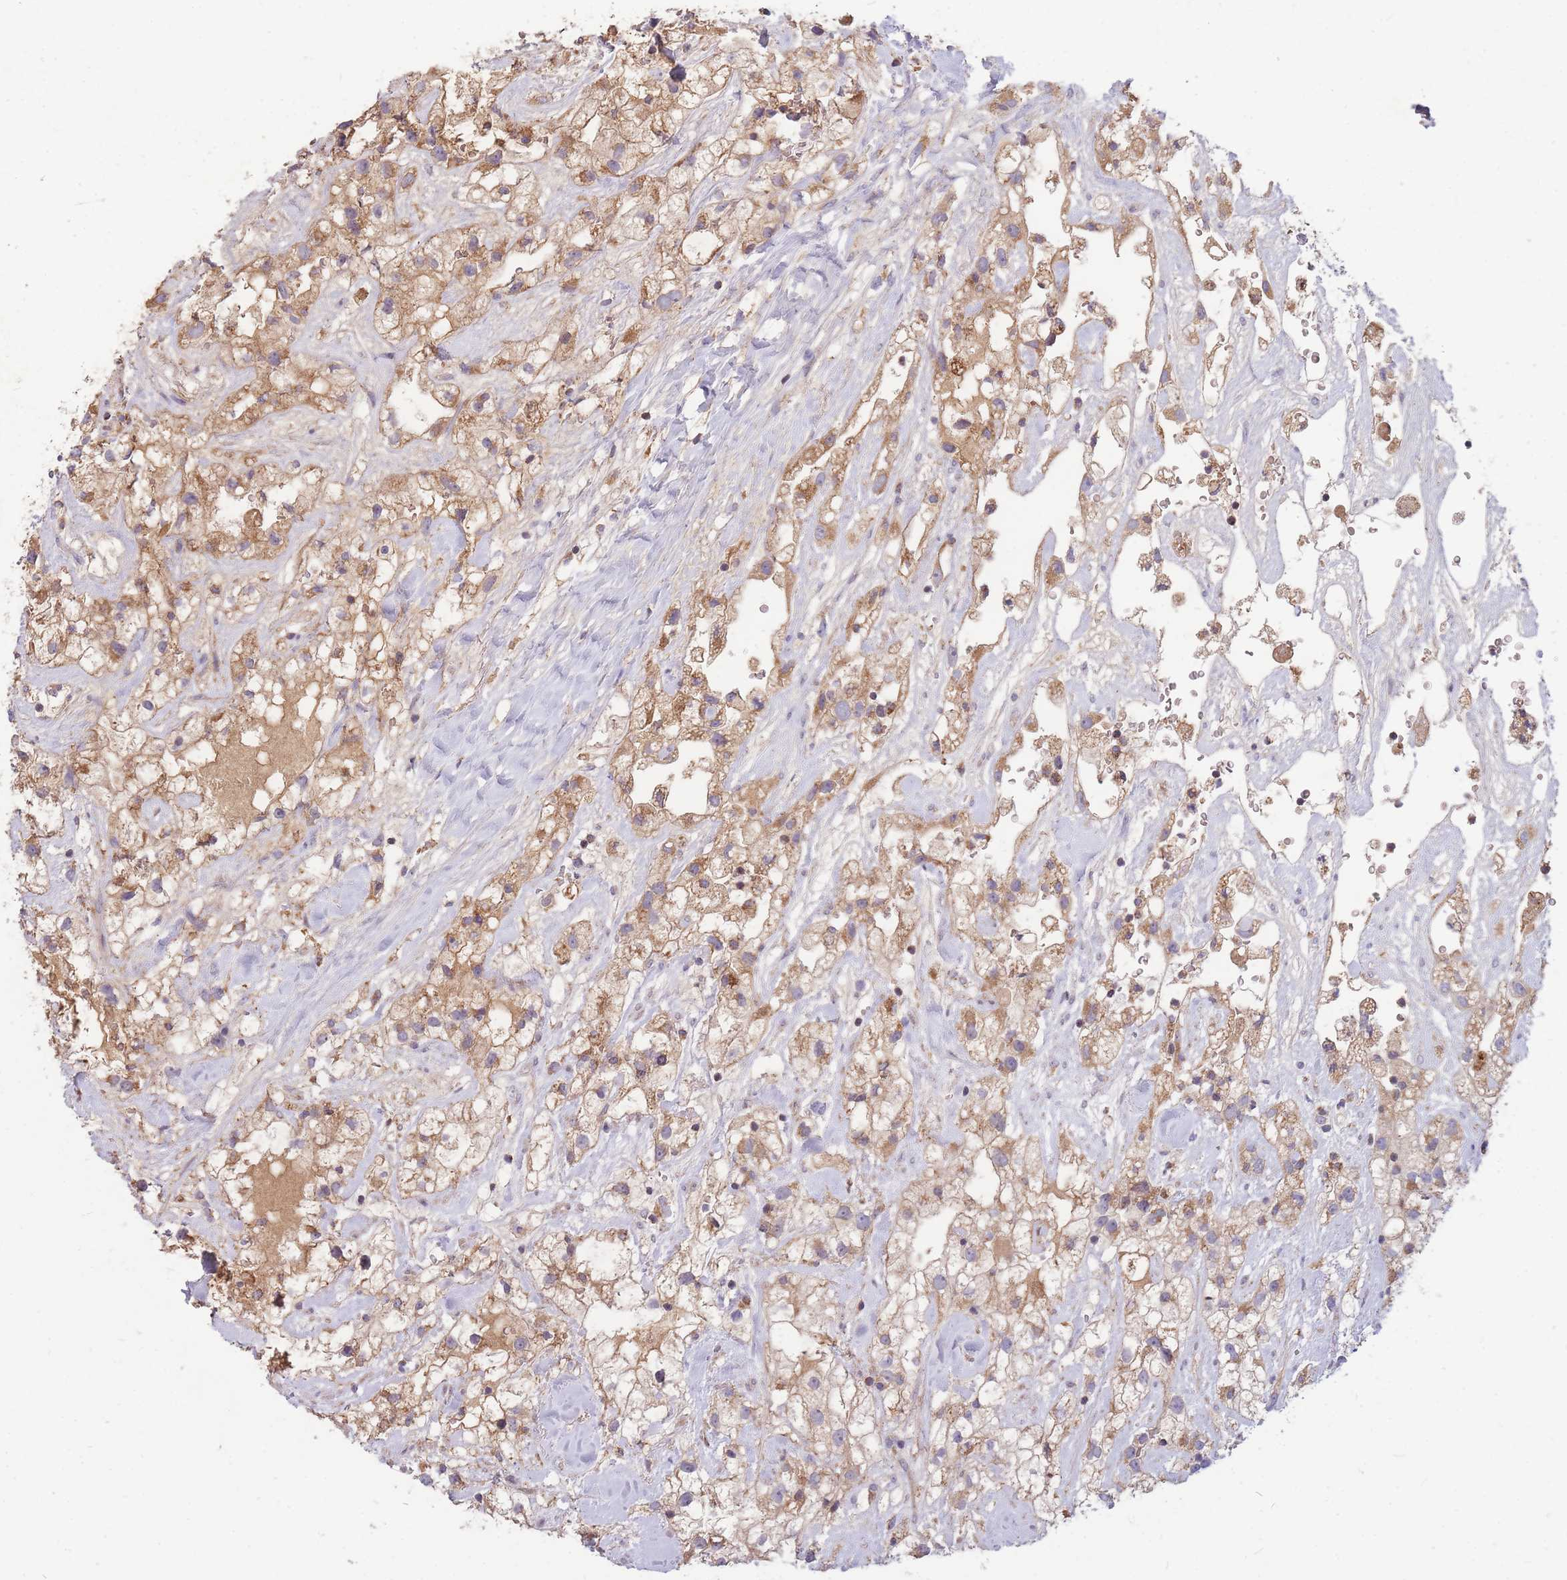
{"staining": {"intensity": "moderate", "quantity": ">75%", "location": "cytoplasmic/membranous"}, "tissue": "renal cancer", "cell_type": "Tumor cells", "image_type": "cancer", "snomed": [{"axis": "morphology", "description": "Adenocarcinoma, NOS"}, {"axis": "topography", "description": "Kidney"}], "caption": "Moderate cytoplasmic/membranous protein staining is present in approximately >75% of tumor cells in renal cancer (adenocarcinoma).", "gene": "PTPMT1", "patient": {"sex": "male", "age": 59}}